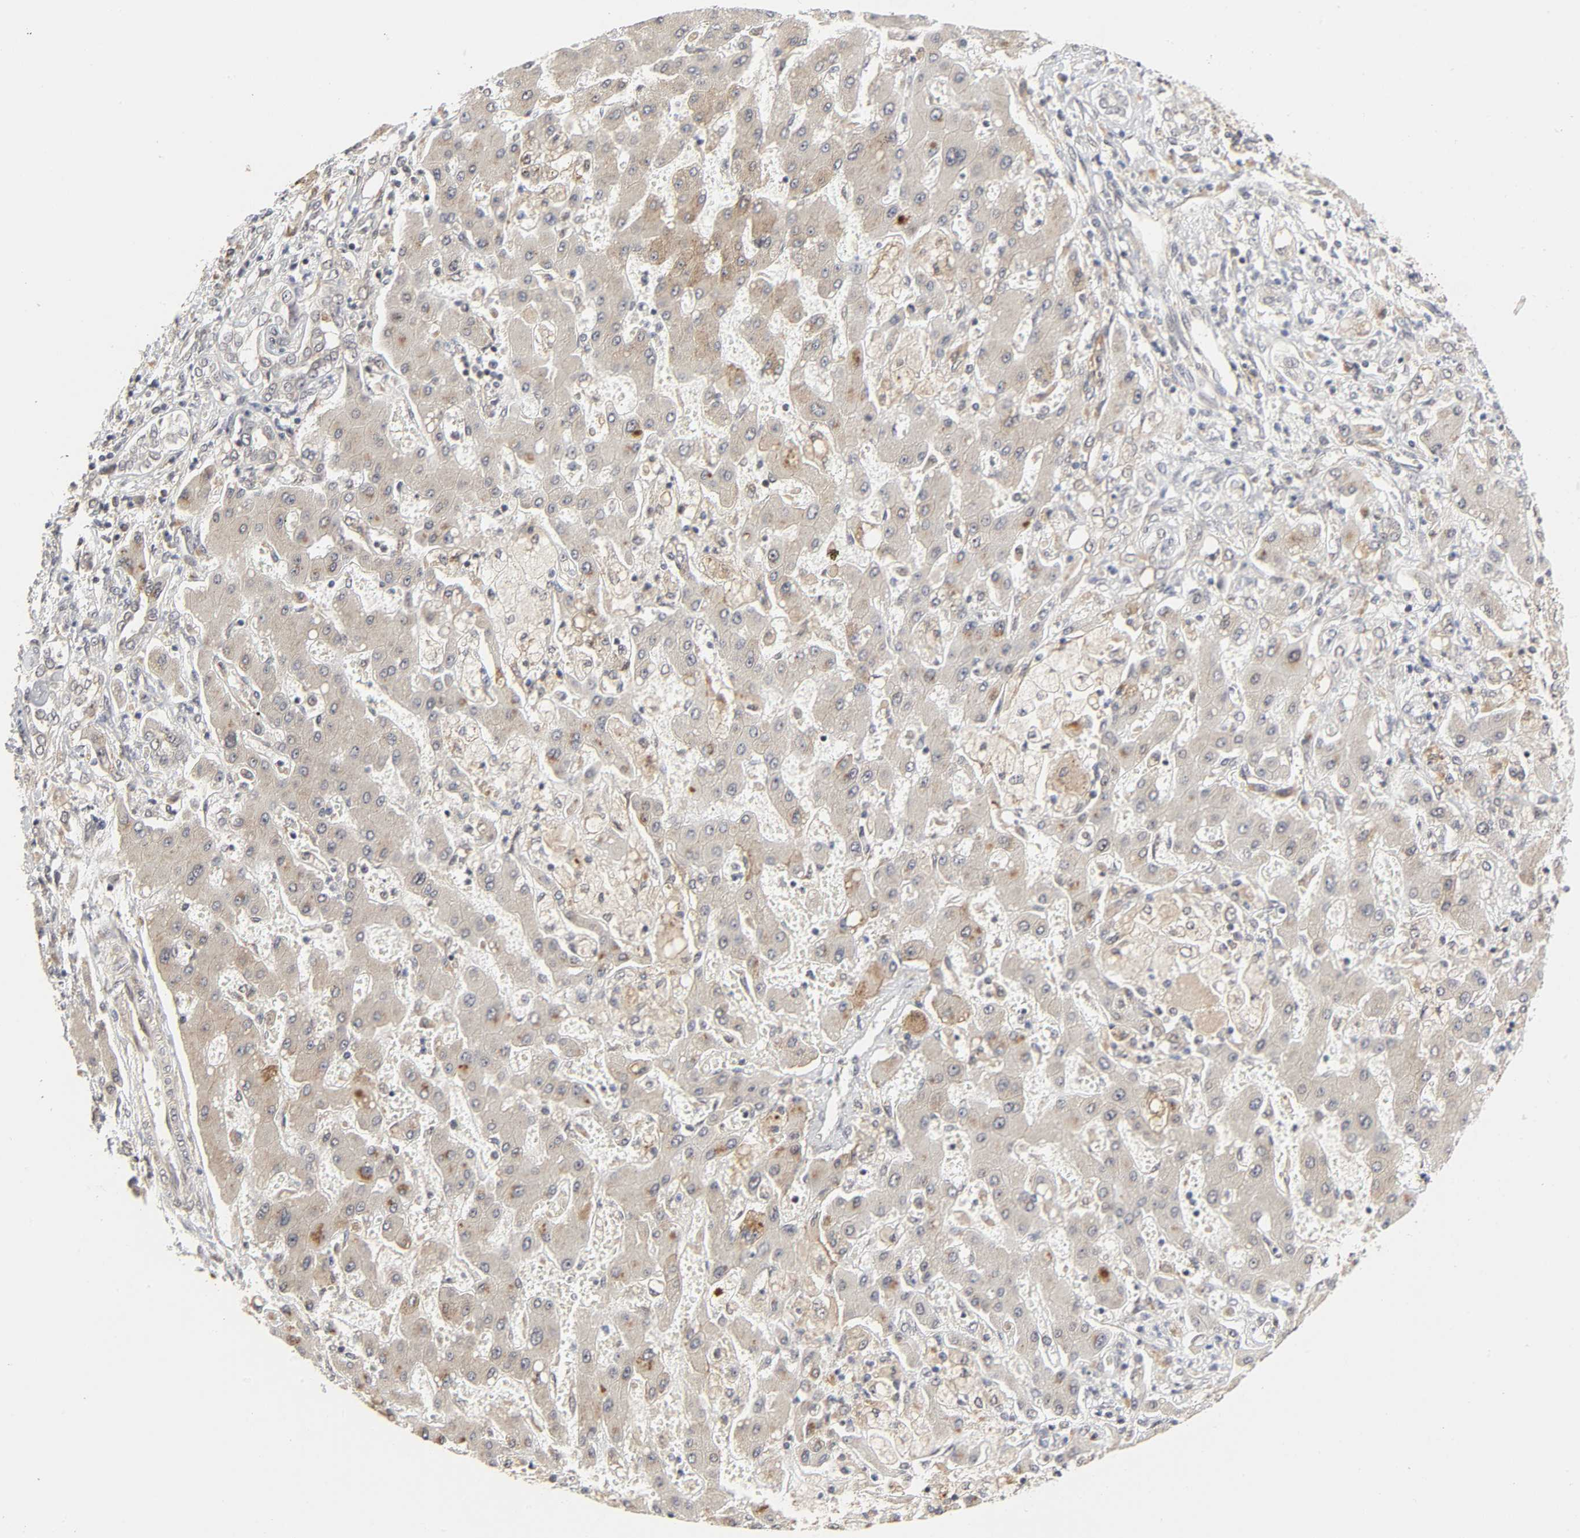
{"staining": {"intensity": "negative", "quantity": "none", "location": "none"}, "tissue": "liver cancer", "cell_type": "Tumor cells", "image_type": "cancer", "snomed": [{"axis": "morphology", "description": "Cholangiocarcinoma"}, {"axis": "topography", "description": "Liver"}], "caption": "Liver cholangiocarcinoma was stained to show a protein in brown. There is no significant staining in tumor cells.", "gene": "ZKSCAN8", "patient": {"sex": "male", "age": 50}}